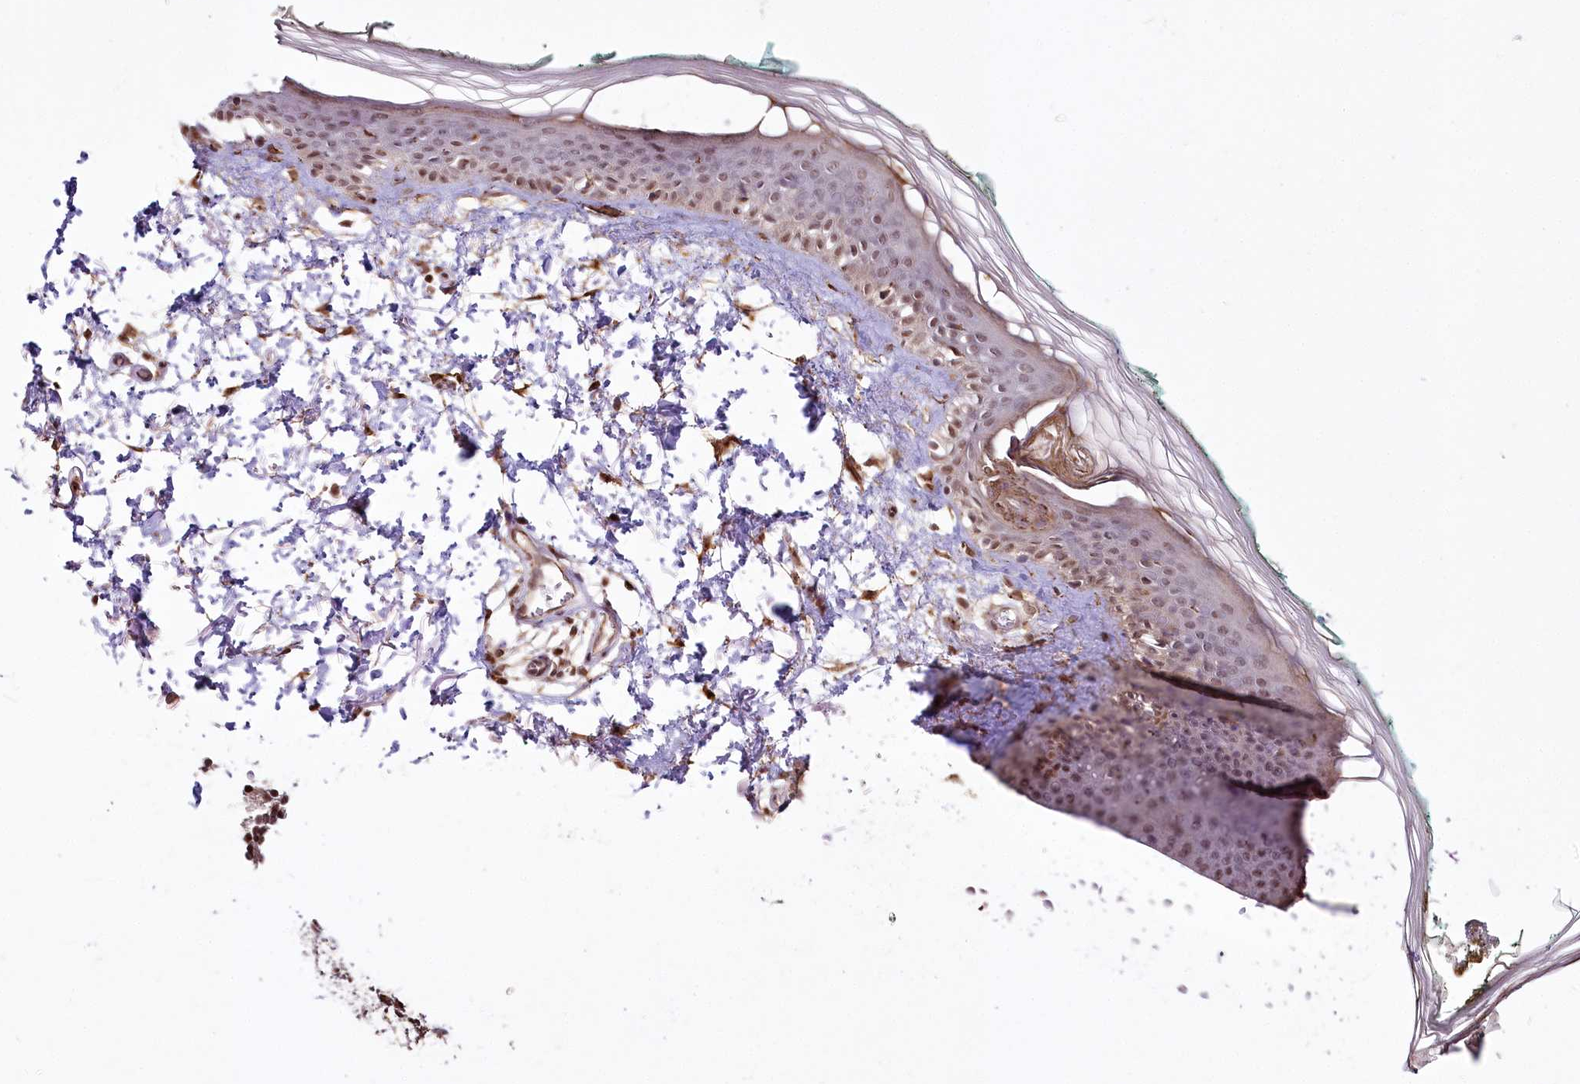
{"staining": {"intensity": "strong", "quantity": ">75%", "location": "cytoplasmic/membranous,nuclear"}, "tissue": "skin", "cell_type": "Fibroblasts", "image_type": "normal", "snomed": [{"axis": "morphology", "description": "Normal tissue, NOS"}, {"axis": "topography", "description": "Skin"}], "caption": "This histopathology image demonstrates immunohistochemistry staining of benign skin, with high strong cytoplasmic/membranous,nuclear expression in about >75% of fibroblasts.", "gene": "HOXC8", "patient": {"sex": "male", "age": 62}}